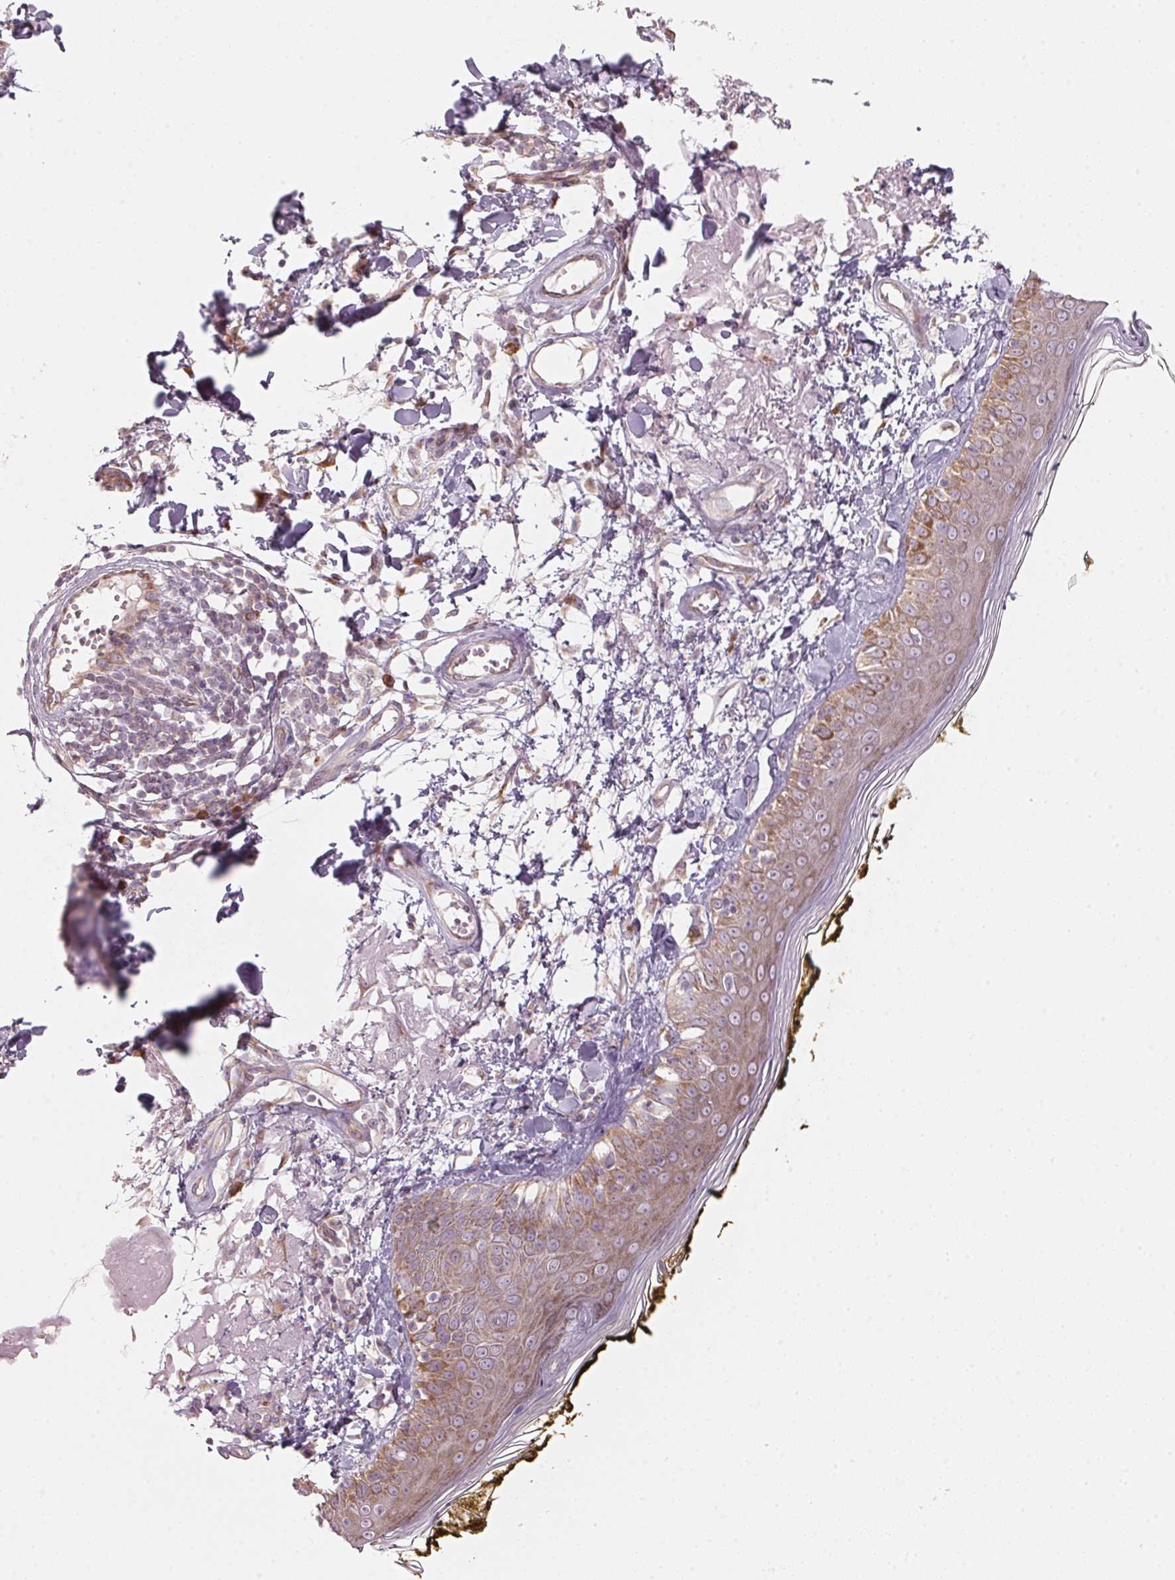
{"staining": {"intensity": "weak", "quantity": "25%-75%", "location": "cytoplasmic/membranous"}, "tissue": "skin", "cell_type": "Fibroblasts", "image_type": "normal", "snomed": [{"axis": "morphology", "description": "Normal tissue, NOS"}, {"axis": "topography", "description": "Skin"}], "caption": "An image of human skin stained for a protein demonstrates weak cytoplasmic/membranous brown staining in fibroblasts.", "gene": "BLOC1S2", "patient": {"sex": "male", "age": 76}}